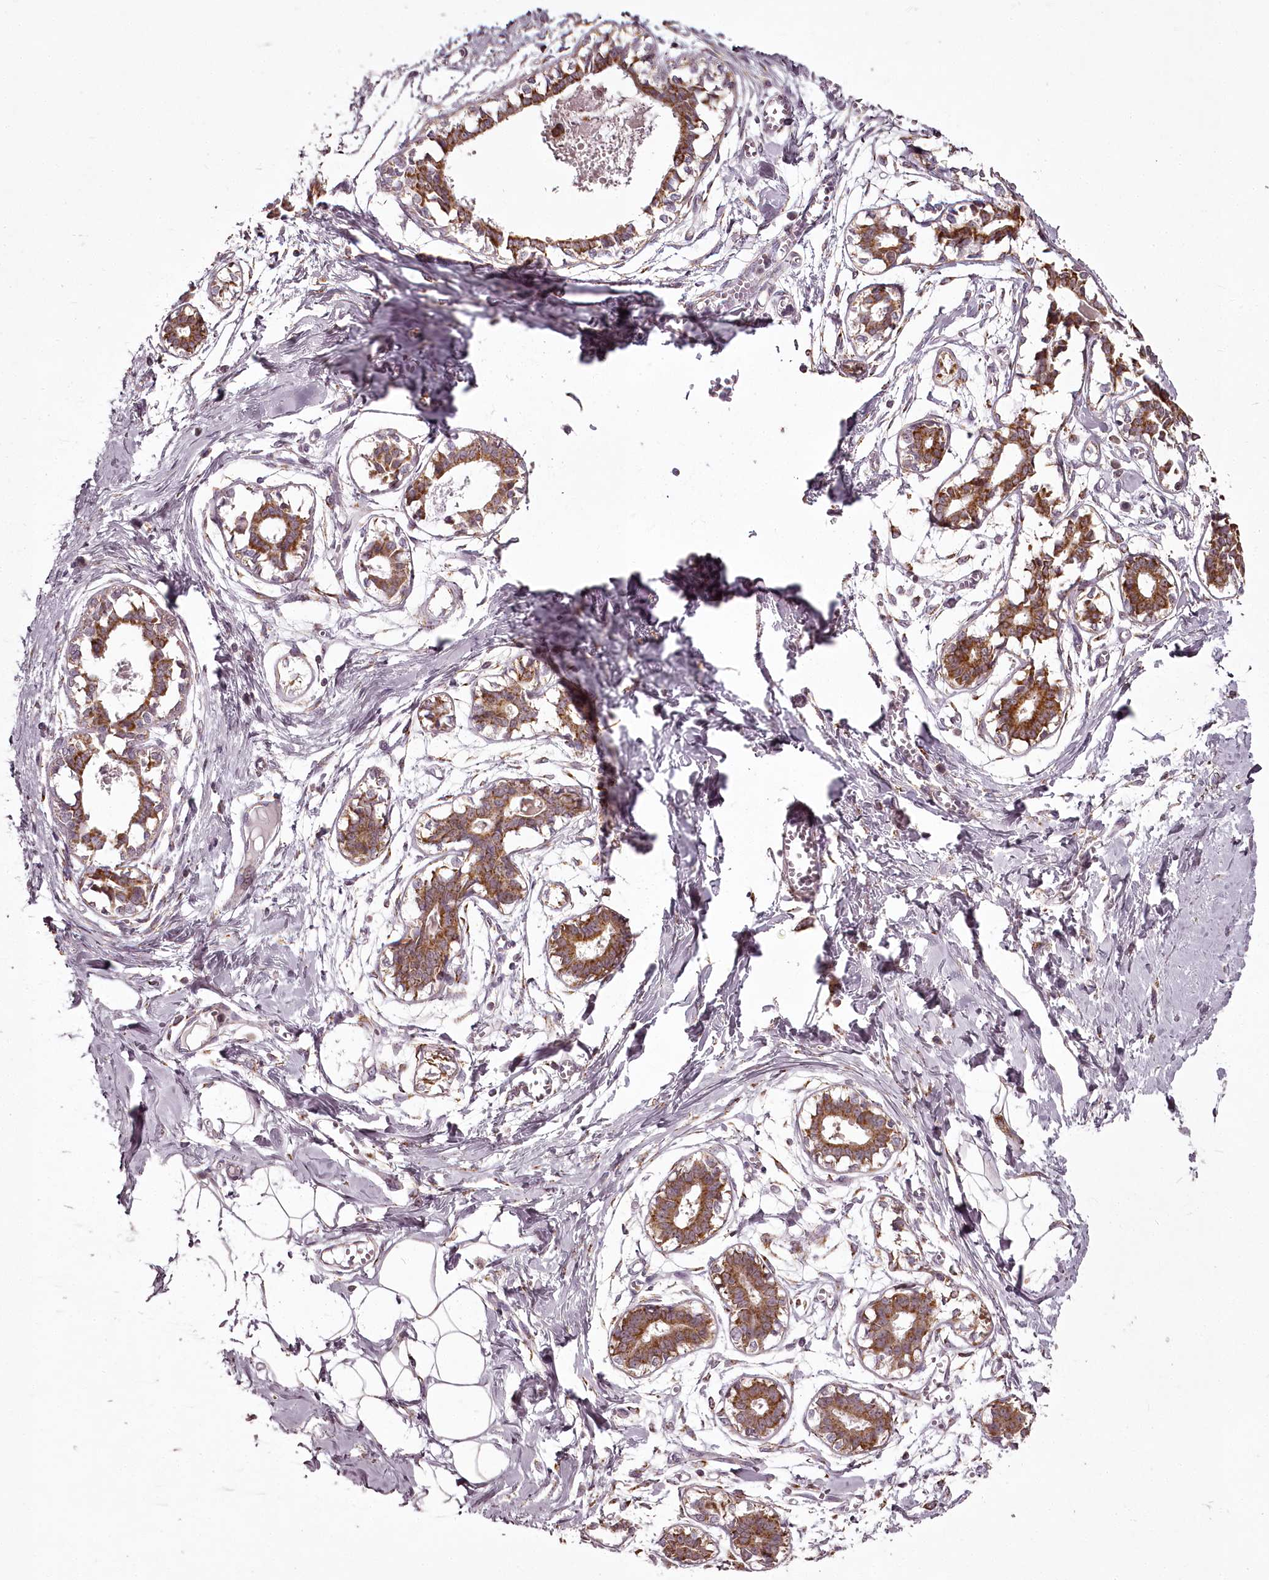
{"staining": {"intensity": "weak", "quantity": ">75%", "location": "cytoplasmic/membranous"}, "tissue": "breast", "cell_type": "Adipocytes", "image_type": "normal", "snomed": [{"axis": "morphology", "description": "Normal tissue, NOS"}, {"axis": "topography", "description": "Breast"}], "caption": "IHC image of benign breast stained for a protein (brown), which reveals low levels of weak cytoplasmic/membranous expression in approximately >75% of adipocytes.", "gene": "CHCHD2", "patient": {"sex": "female", "age": 27}}